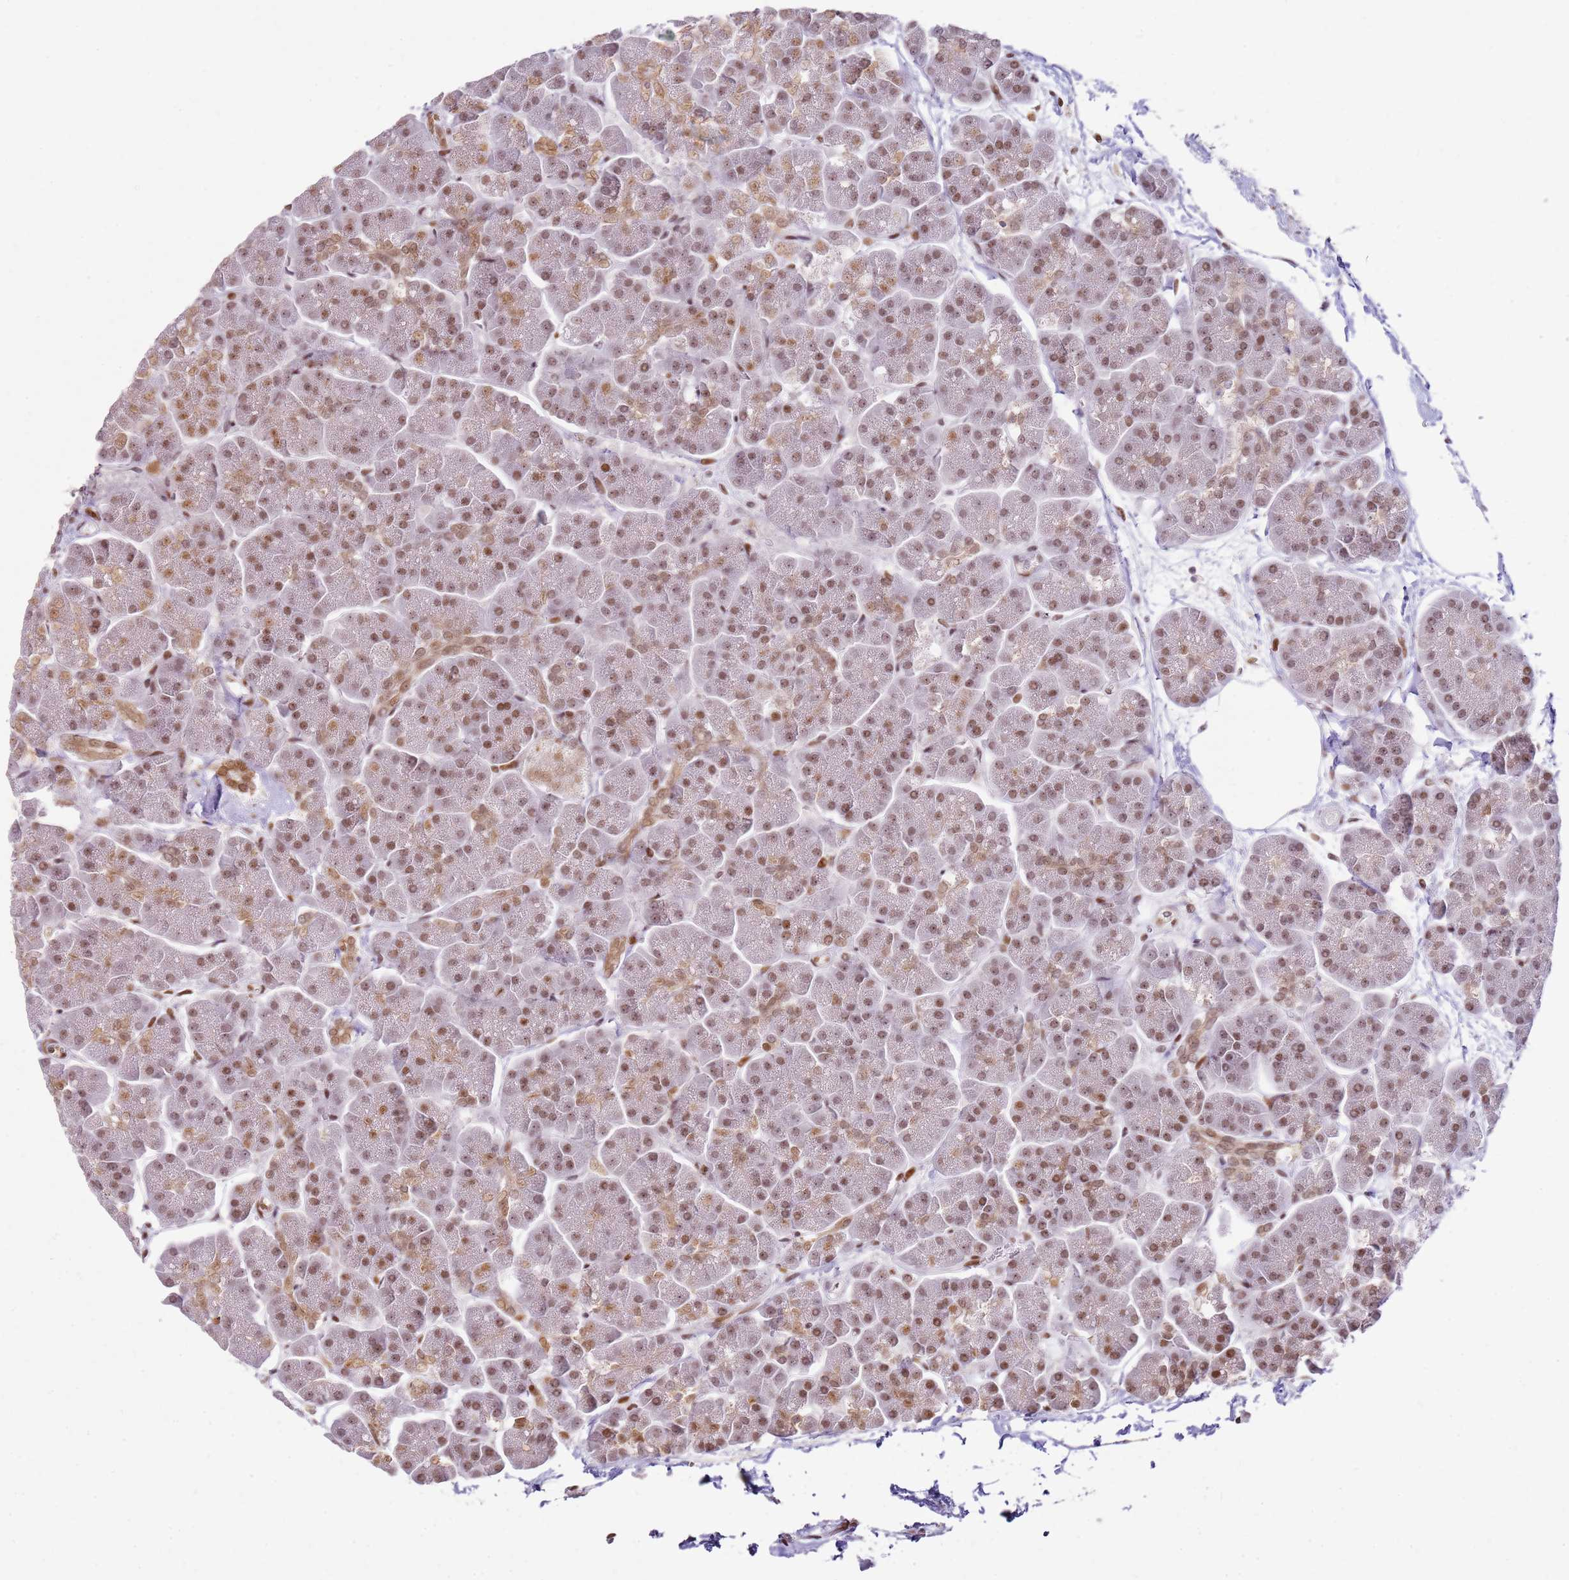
{"staining": {"intensity": "moderate", "quantity": ">75%", "location": "nuclear"}, "tissue": "pancreas", "cell_type": "Exocrine glandular cells", "image_type": "normal", "snomed": [{"axis": "morphology", "description": "Normal tissue, NOS"}, {"axis": "topography", "description": "Pancreas"}, {"axis": "topography", "description": "Peripheral nerve tissue"}], "caption": "IHC (DAB) staining of benign pancreas exhibits moderate nuclear protein expression in about >75% of exocrine glandular cells.", "gene": "PHC2", "patient": {"sex": "male", "age": 54}}